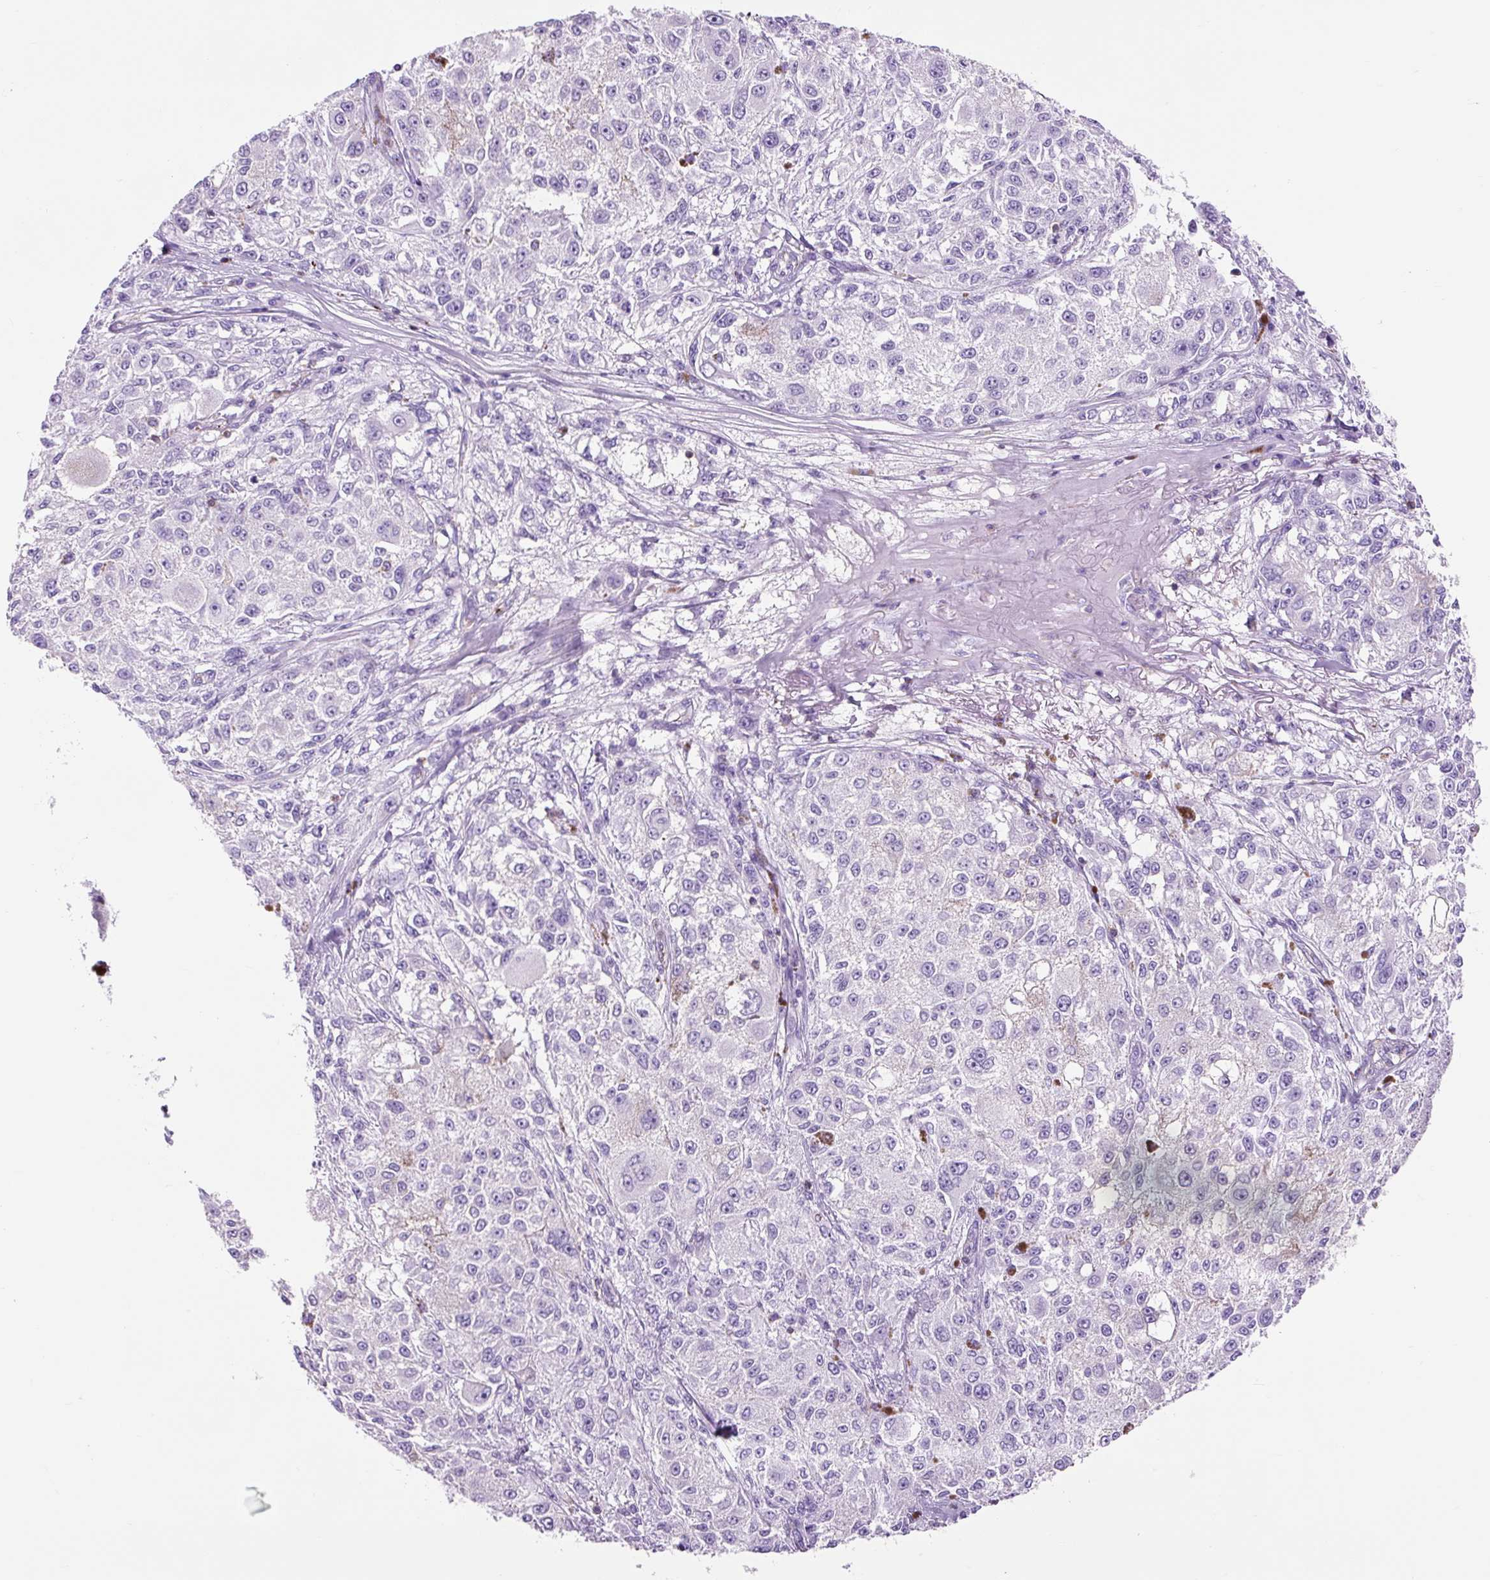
{"staining": {"intensity": "negative", "quantity": "none", "location": "none"}, "tissue": "melanoma", "cell_type": "Tumor cells", "image_type": "cancer", "snomed": [{"axis": "morphology", "description": "Necrosis, NOS"}, {"axis": "morphology", "description": "Malignant melanoma, NOS"}, {"axis": "topography", "description": "Skin"}], "caption": "Tumor cells show no significant protein positivity in melanoma.", "gene": "OR10A7", "patient": {"sex": "female", "age": 87}}